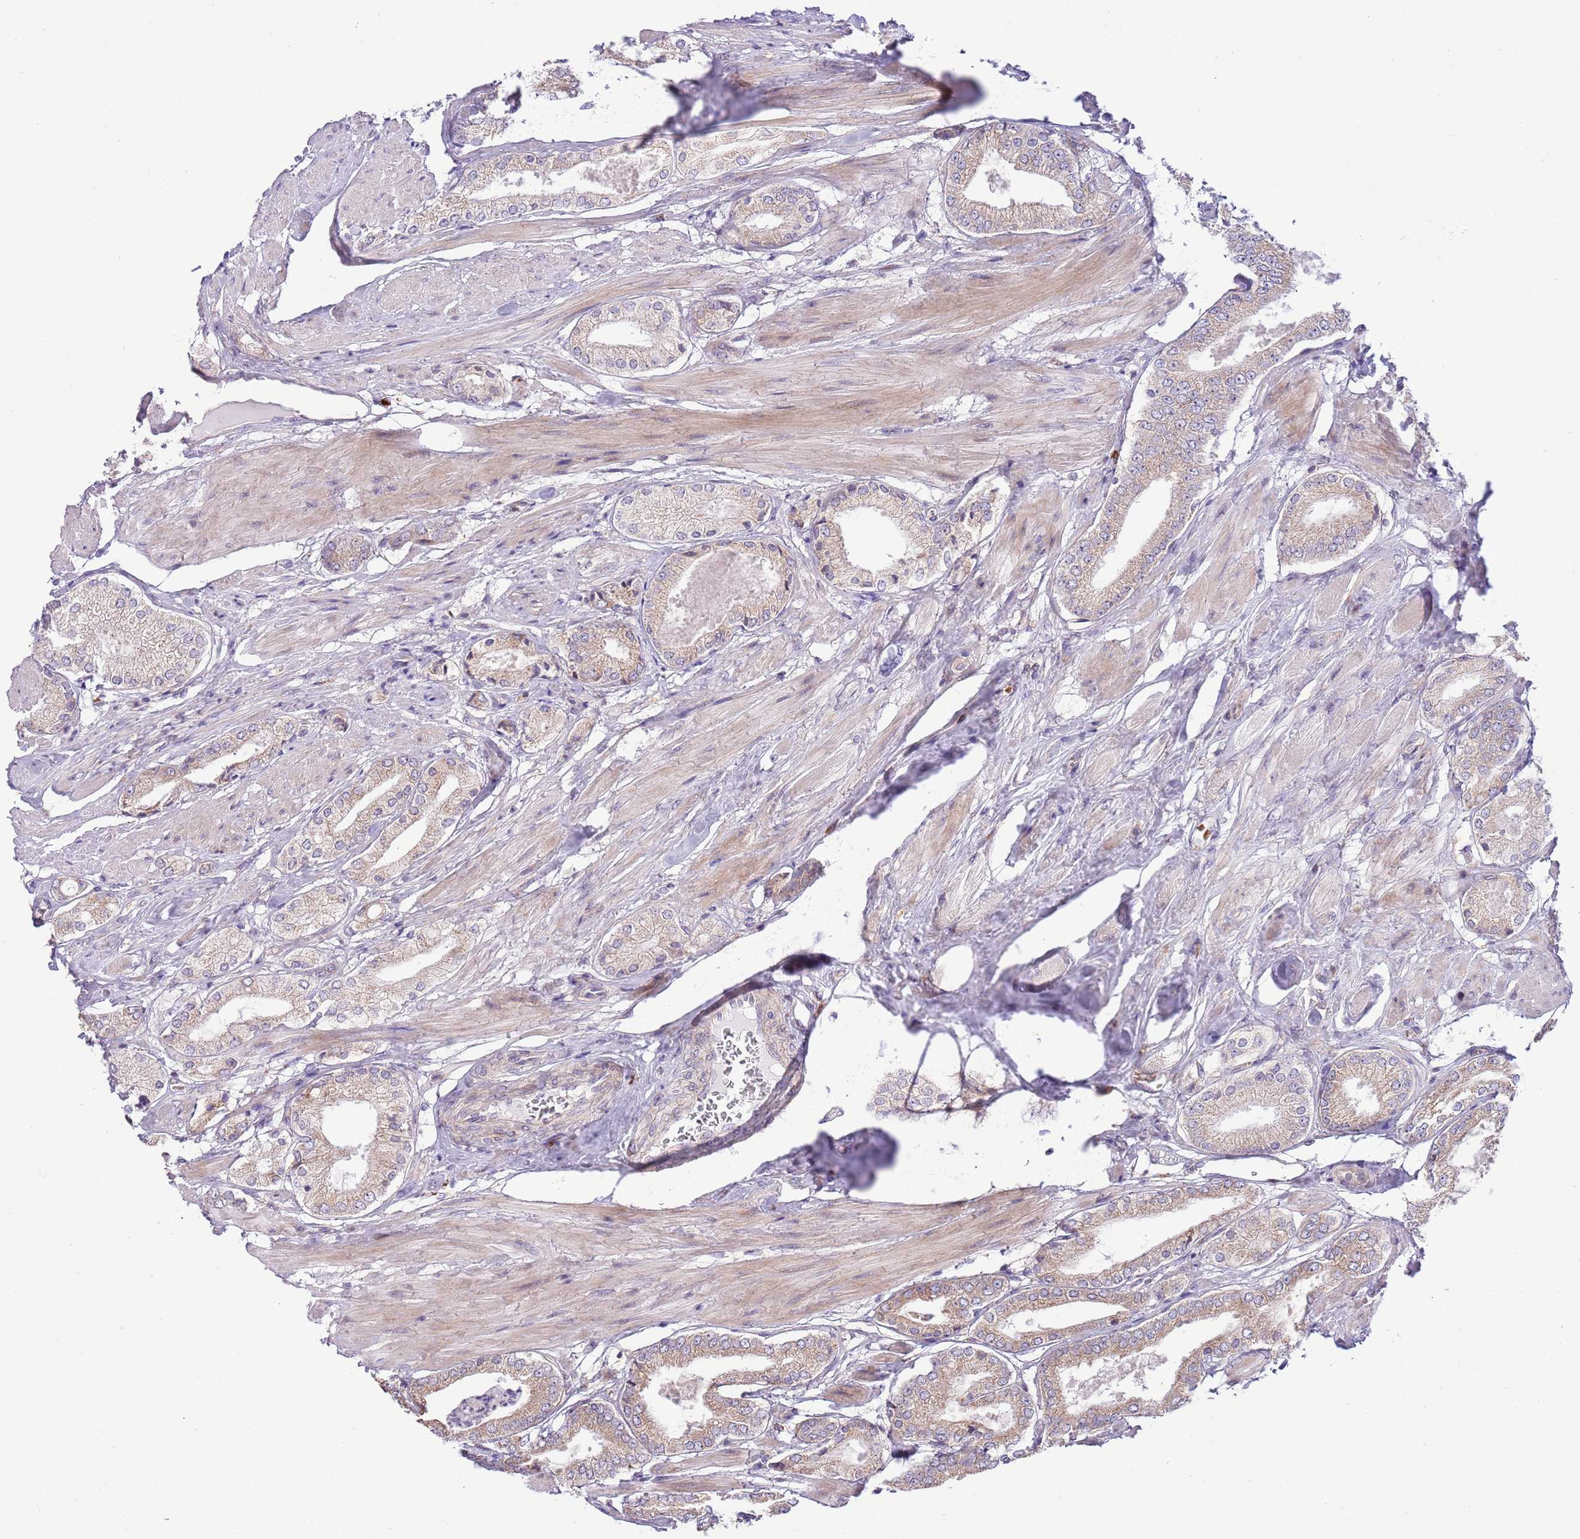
{"staining": {"intensity": "moderate", "quantity": ">75%", "location": "cytoplasmic/membranous"}, "tissue": "prostate cancer", "cell_type": "Tumor cells", "image_type": "cancer", "snomed": [{"axis": "morphology", "description": "Adenocarcinoma, High grade"}, {"axis": "topography", "description": "Prostate and seminal vesicle, NOS"}], "caption": "IHC (DAB (3,3'-diaminobenzidine)) staining of human prostate cancer shows moderate cytoplasmic/membranous protein positivity in about >75% of tumor cells.", "gene": "DAND5", "patient": {"sex": "male", "age": 64}}